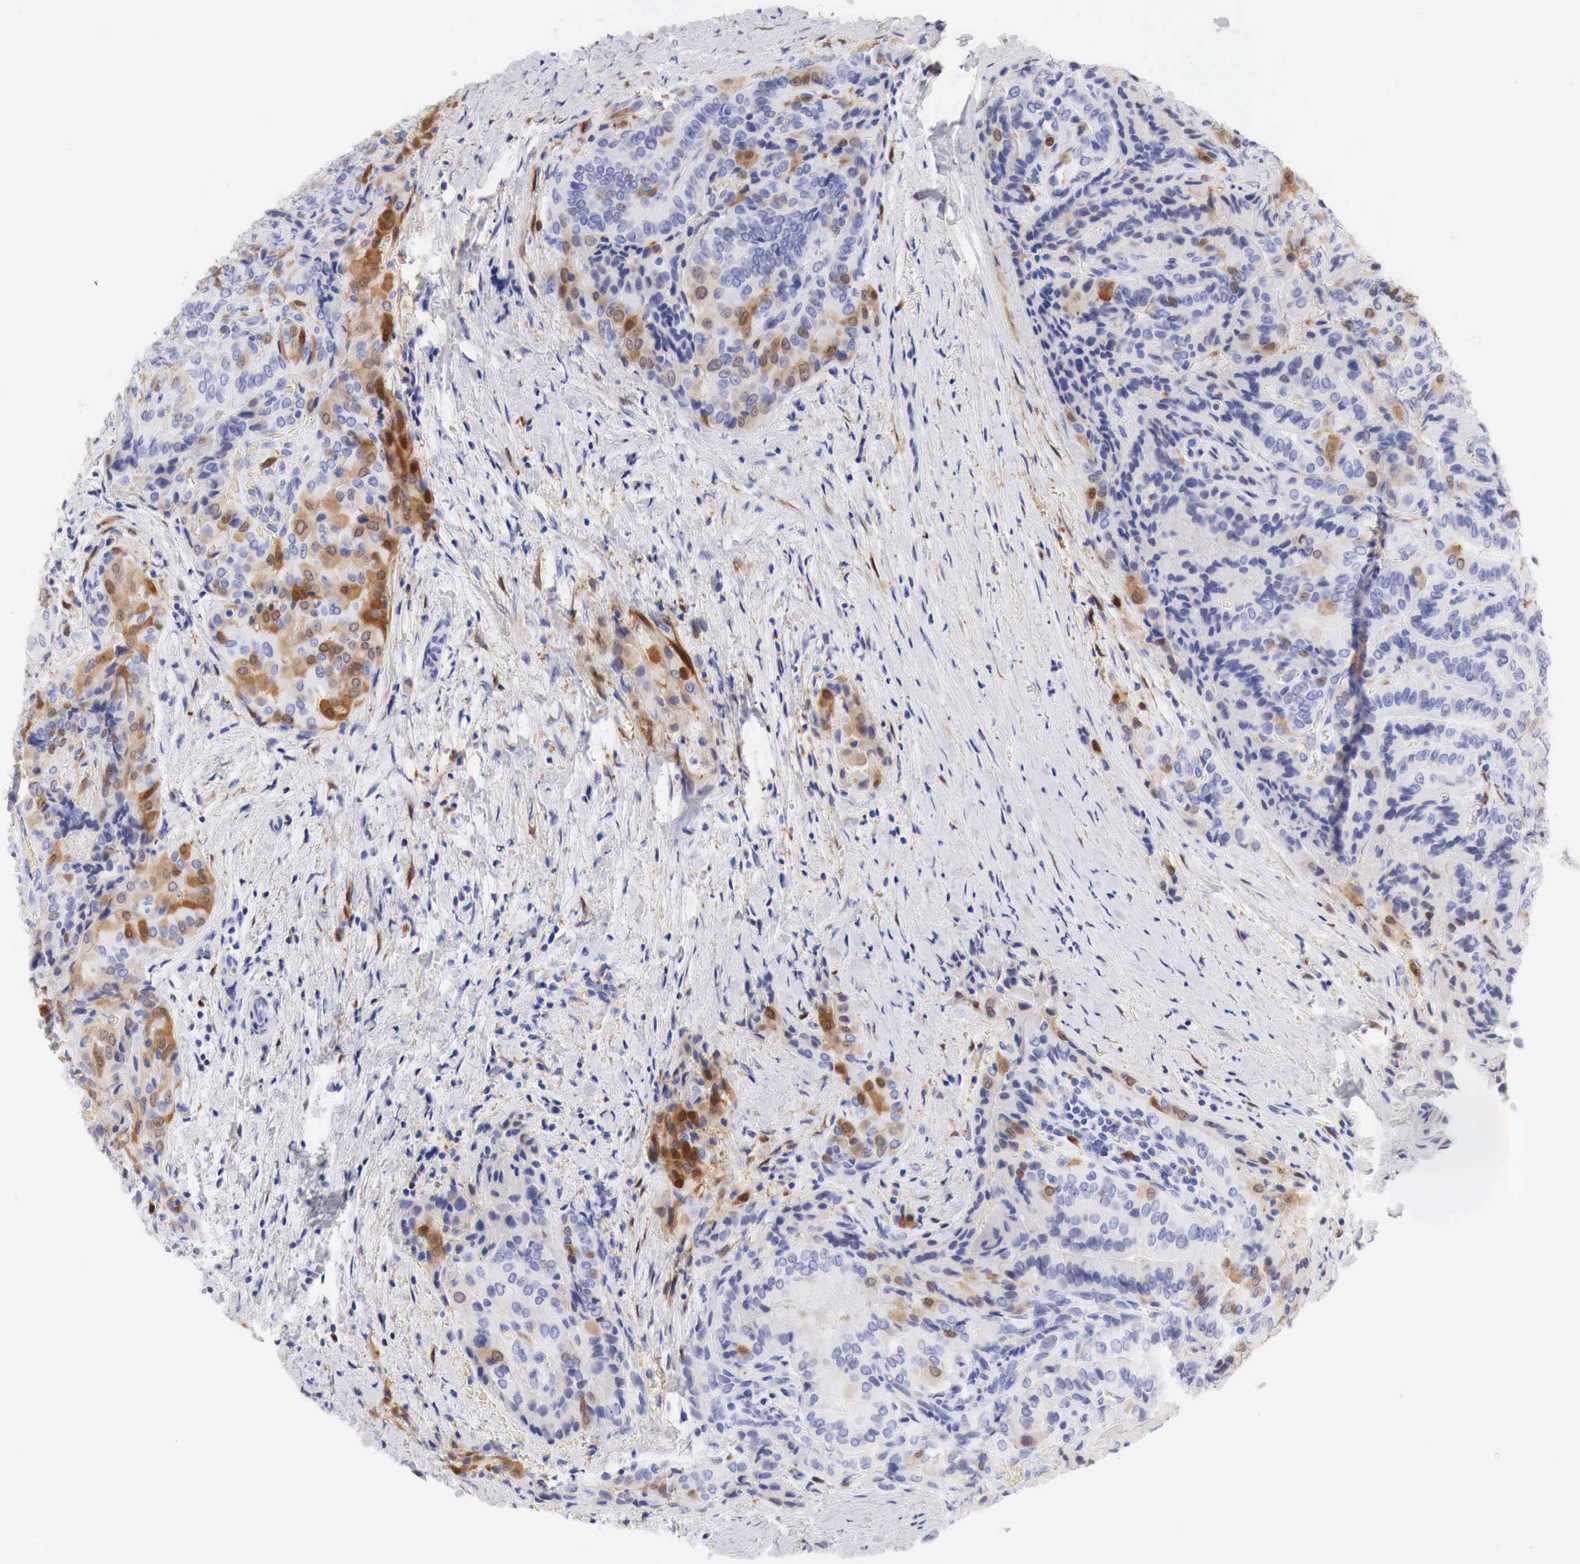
{"staining": {"intensity": "strong", "quantity": ">75%", "location": "cytoplasmic/membranous"}, "tissue": "thyroid cancer", "cell_type": "Tumor cells", "image_type": "cancer", "snomed": [{"axis": "morphology", "description": "Papillary adenocarcinoma, NOS"}, {"axis": "topography", "description": "Thyroid gland"}], "caption": "A high-resolution micrograph shows immunohistochemistry (IHC) staining of thyroid cancer (papillary adenocarcinoma), which exhibits strong cytoplasmic/membranous expression in approximately >75% of tumor cells.", "gene": "CDKN2A", "patient": {"sex": "female", "age": 71}}